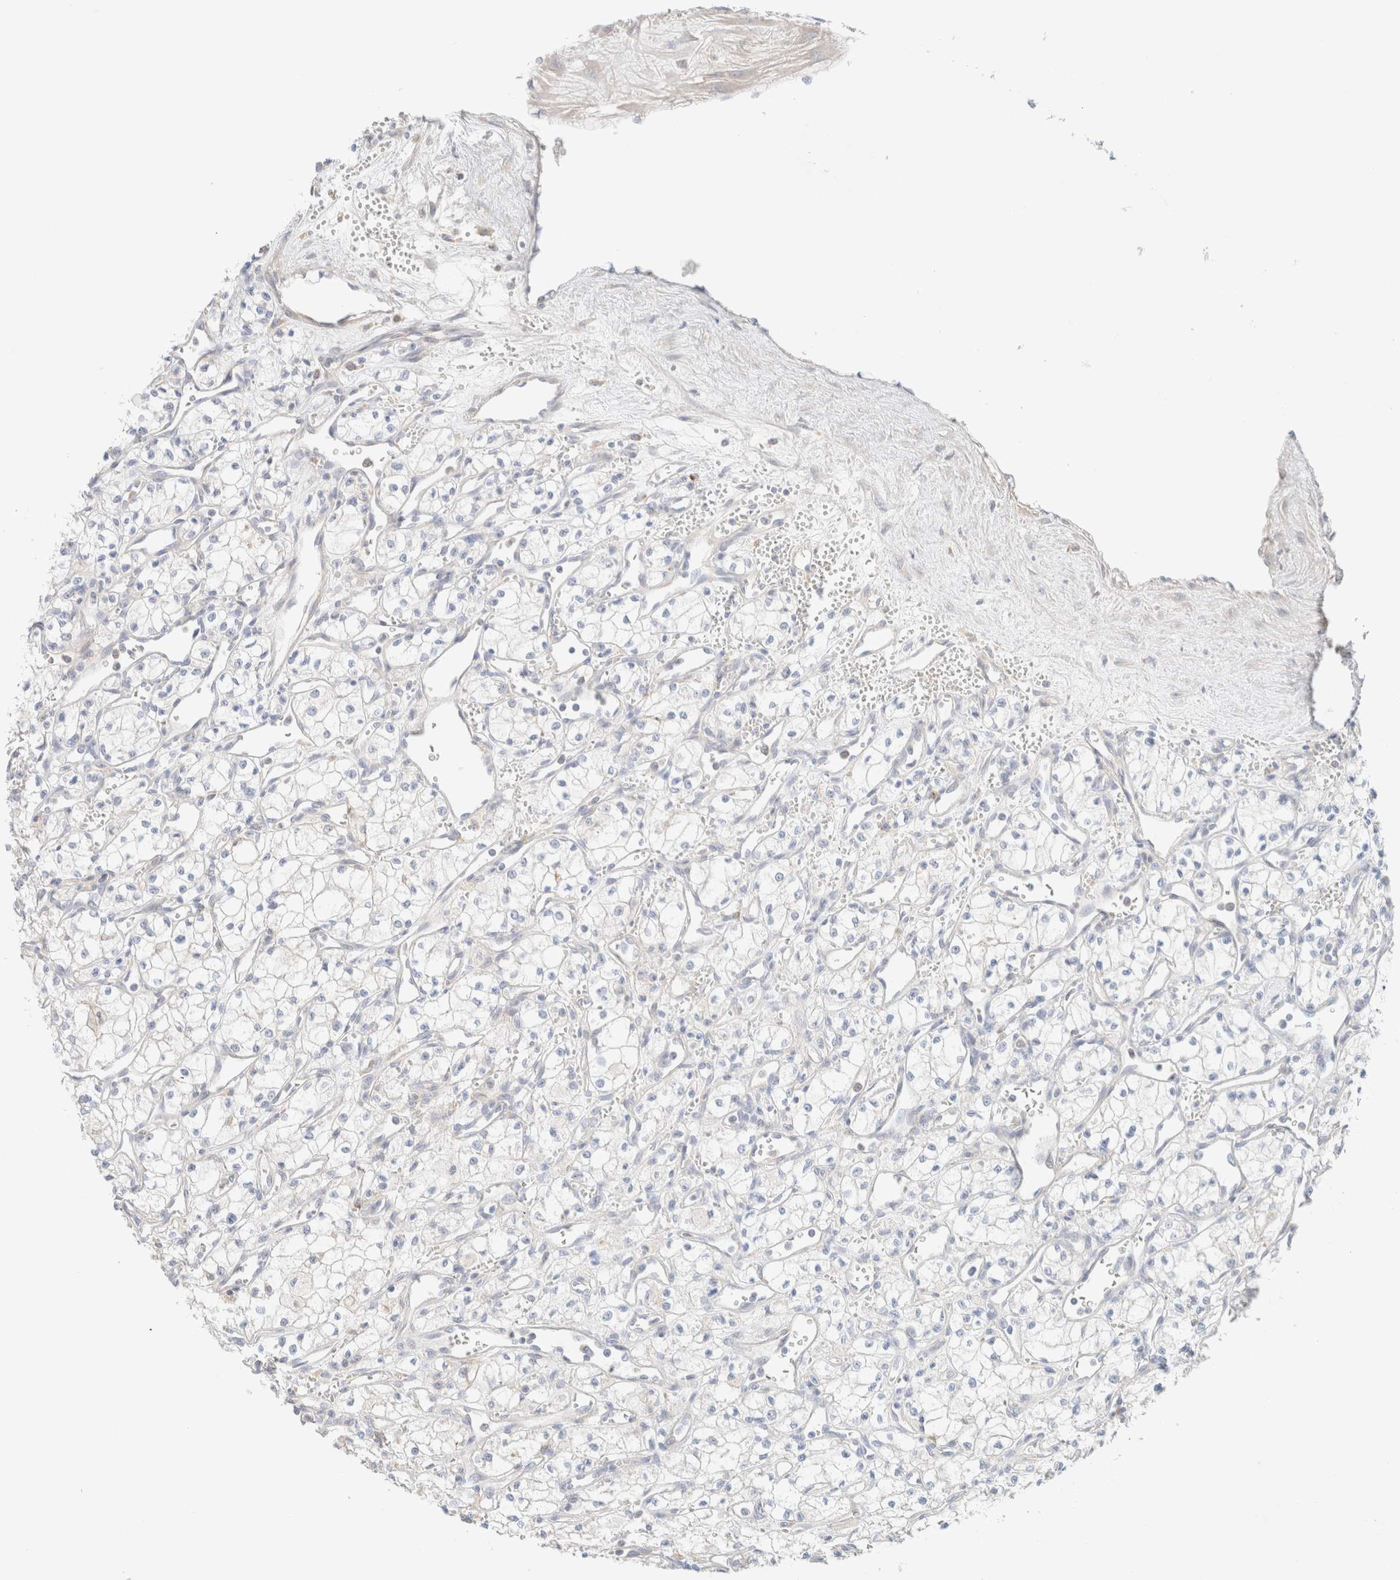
{"staining": {"intensity": "negative", "quantity": "none", "location": "none"}, "tissue": "renal cancer", "cell_type": "Tumor cells", "image_type": "cancer", "snomed": [{"axis": "morphology", "description": "Adenocarcinoma, NOS"}, {"axis": "topography", "description": "Kidney"}], "caption": "Renal cancer (adenocarcinoma) stained for a protein using immunohistochemistry (IHC) exhibits no positivity tumor cells.", "gene": "SARM1", "patient": {"sex": "male", "age": 59}}